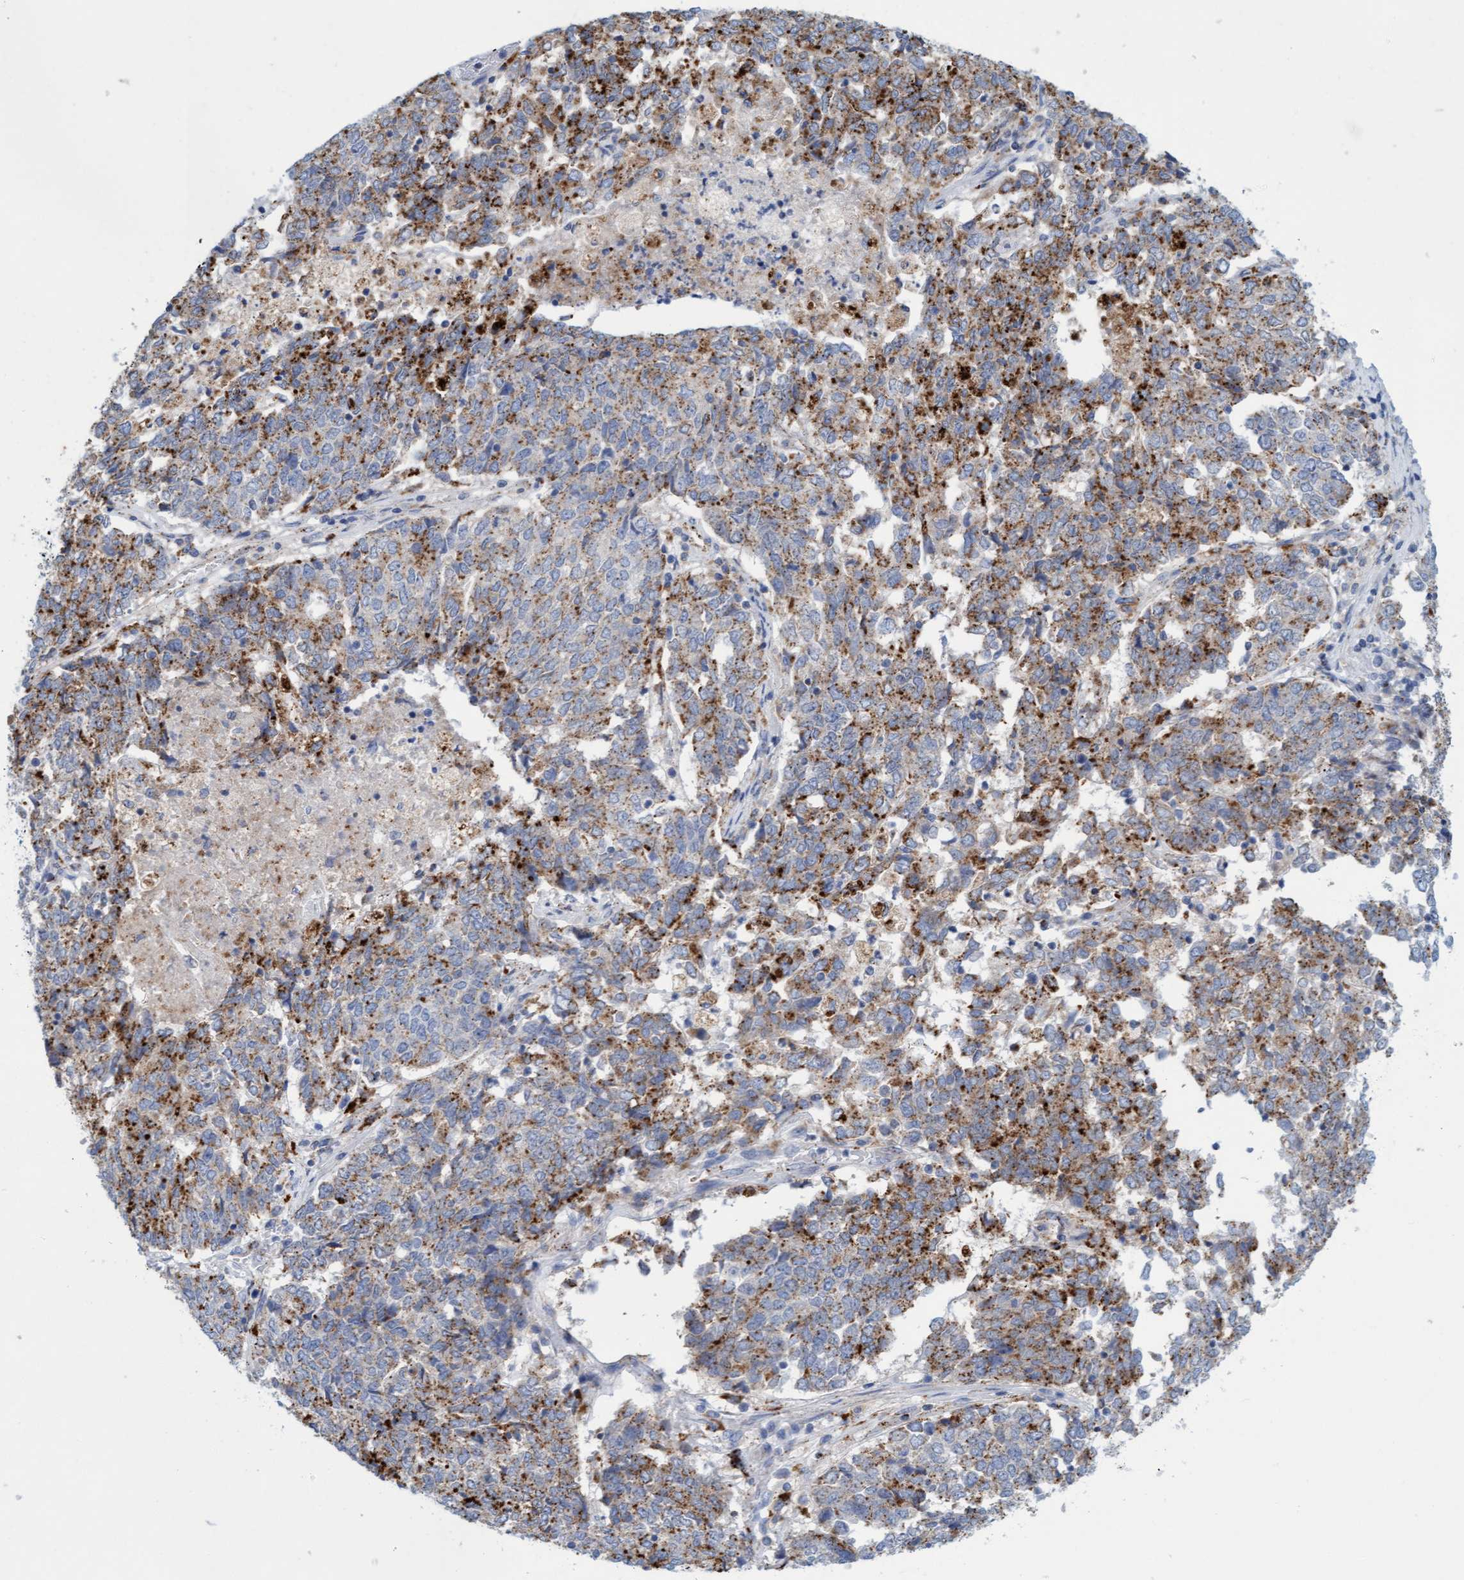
{"staining": {"intensity": "moderate", "quantity": ">75%", "location": "cytoplasmic/membranous"}, "tissue": "endometrial cancer", "cell_type": "Tumor cells", "image_type": "cancer", "snomed": [{"axis": "morphology", "description": "Adenocarcinoma, NOS"}, {"axis": "topography", "description": "Endometrium"}], "caption": "Brown immunohistochemical staining in adenocarcinoma (endometrial) exhibits moderate cytoplasmic/membranous staining in about >75% of tumor cells.", "gene": "SGSH", "patient": {"sex": "female", "age": 80}}